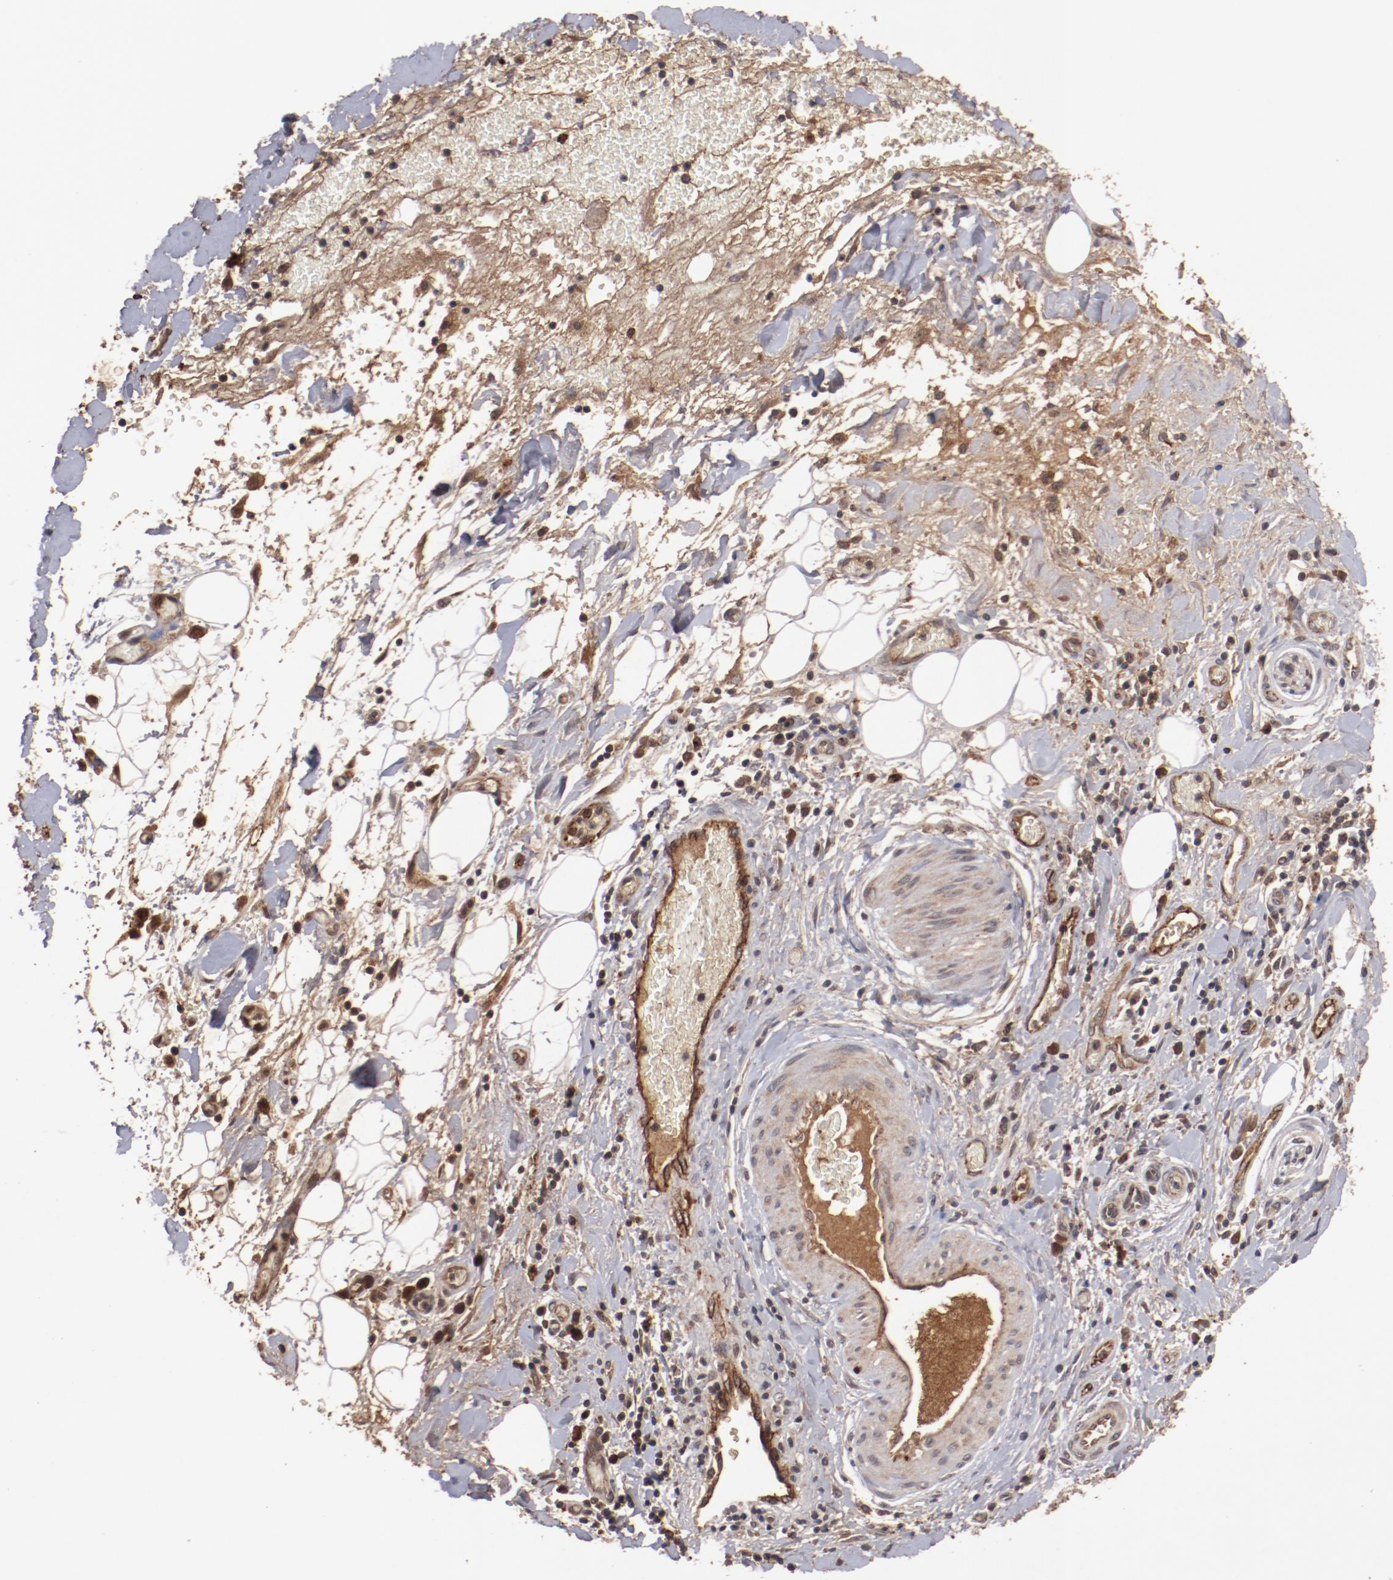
{"staining": {"intensity": "moderate", "quantity": ">75%", "location": "cytoplasmic/membranous"}, "tissue": "liver cancer", "cell_type": "Tumor cells", "image_type": "cancer", "snomed": [{"axis": "morphology", "description": "Cholangiocarcinoma"}, {"axis": "topography", "description": "Liver"}], "caption": "A micrograph showing moderate cytoplasmic/membranous expression in approximately >75% of tumor cells in liver cancer (cholangiocarcinoma), as visualized by brown immunohistochemical staining.", "gene": "TENM1", "patient": {"sex": "male", "age": 58}}